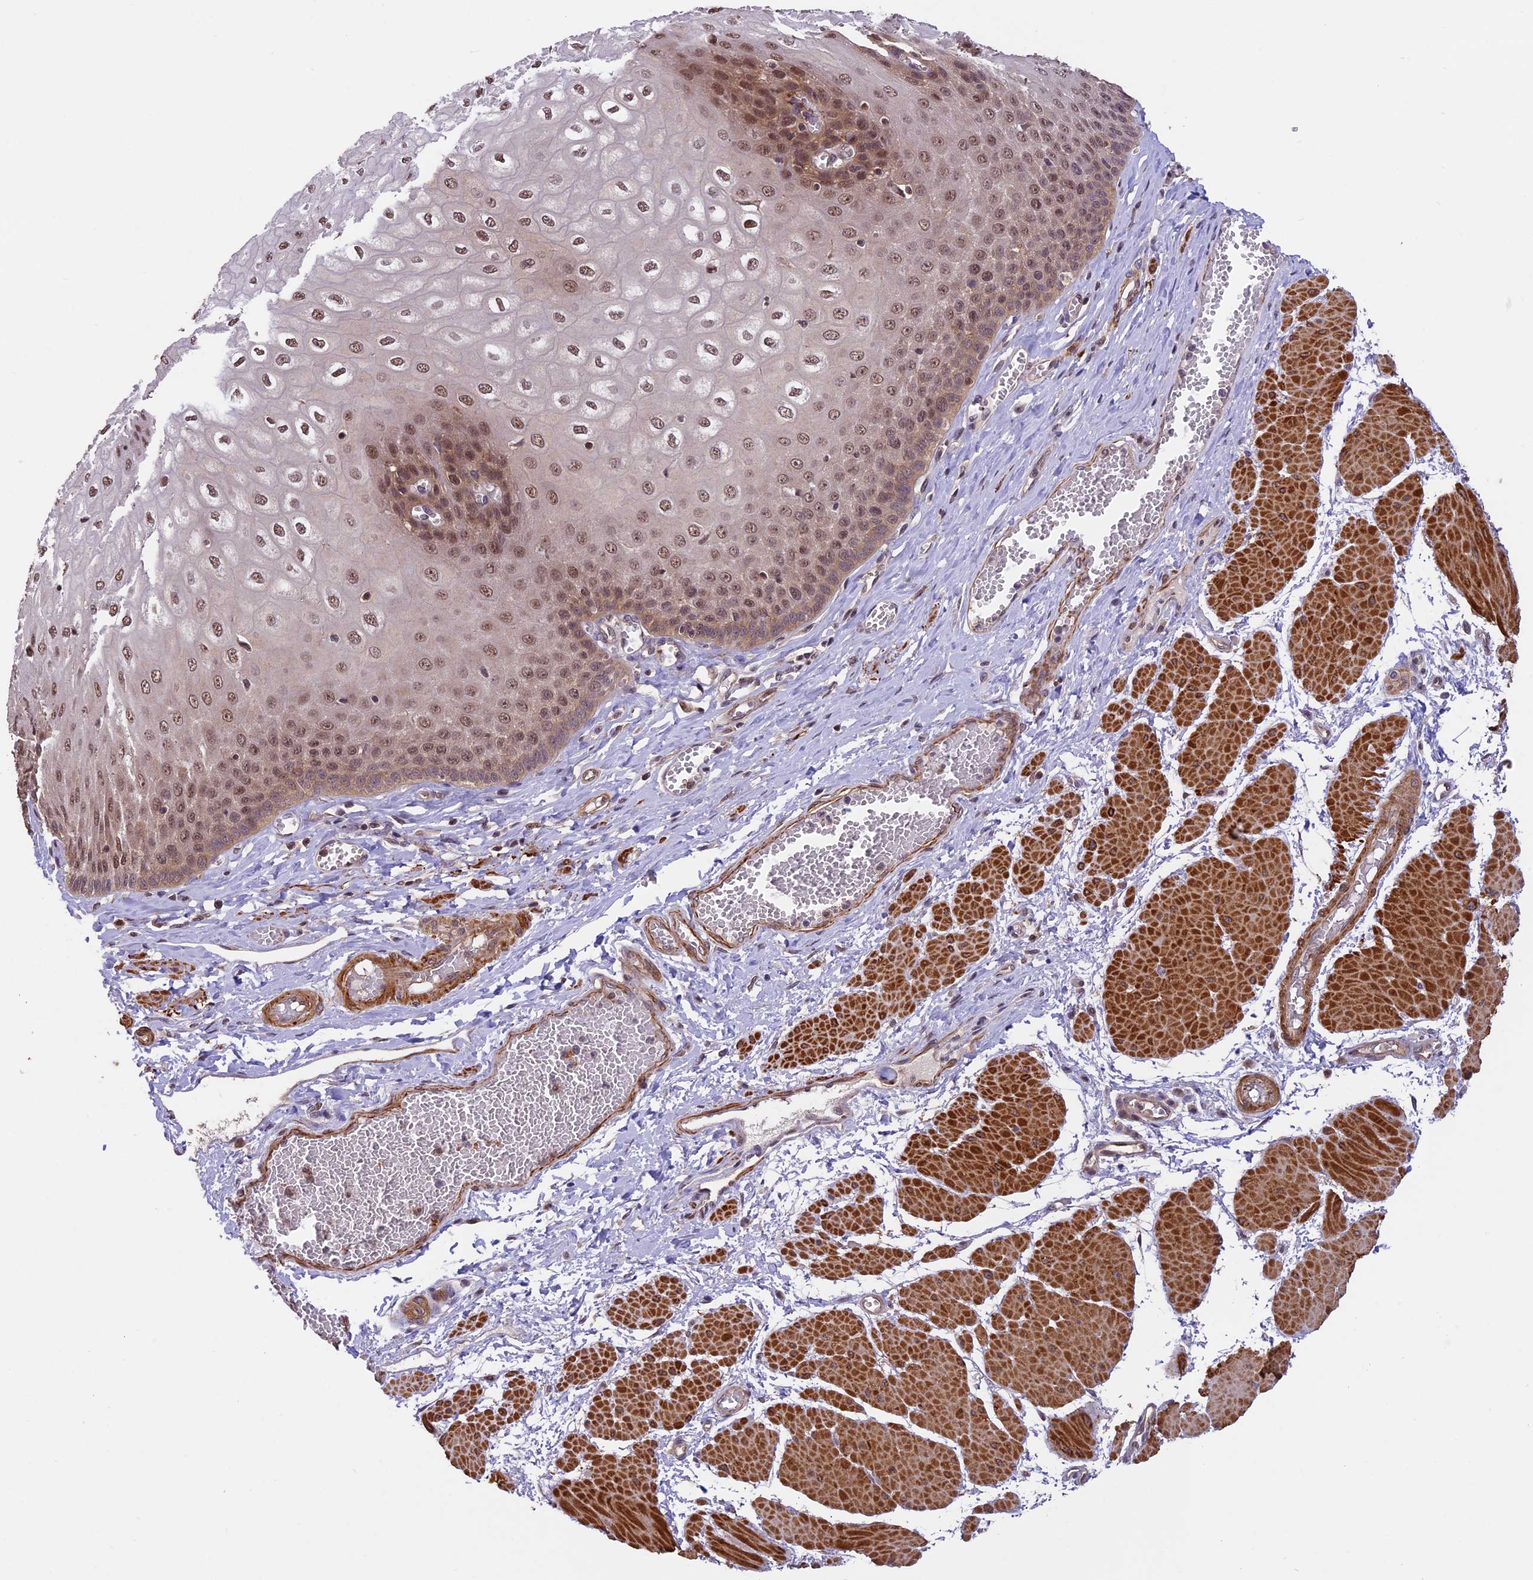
{"staining": {"intensity": "moderate", "quantity": "25%-75%", "location": "cytoplasmic/membranous,nuclear"}, "tissue": "esophagus", "cell_type": "Squamous epithelial cells", "image_type": "normal", "snomed": [{"axis": "morphology", "description": "Normal tissue, NOS"}, {"axis": "topography", "description": "Esophagus"}], "caption": "Immunohistochemical staining of benign esophagus displays 25%-75% levels of moderate cytoplasmic/membranous,nuclear protein positivity in about 25%-75% of squamous epithelial cells. Using DAB (3,3'-diaminobenzidine) (brown) and hematoxylin (blue) stains, captured at high magnification using brightfield microscopy.", "gene": "PSMB3", "patient": {"sex": "male", "age": 60}}